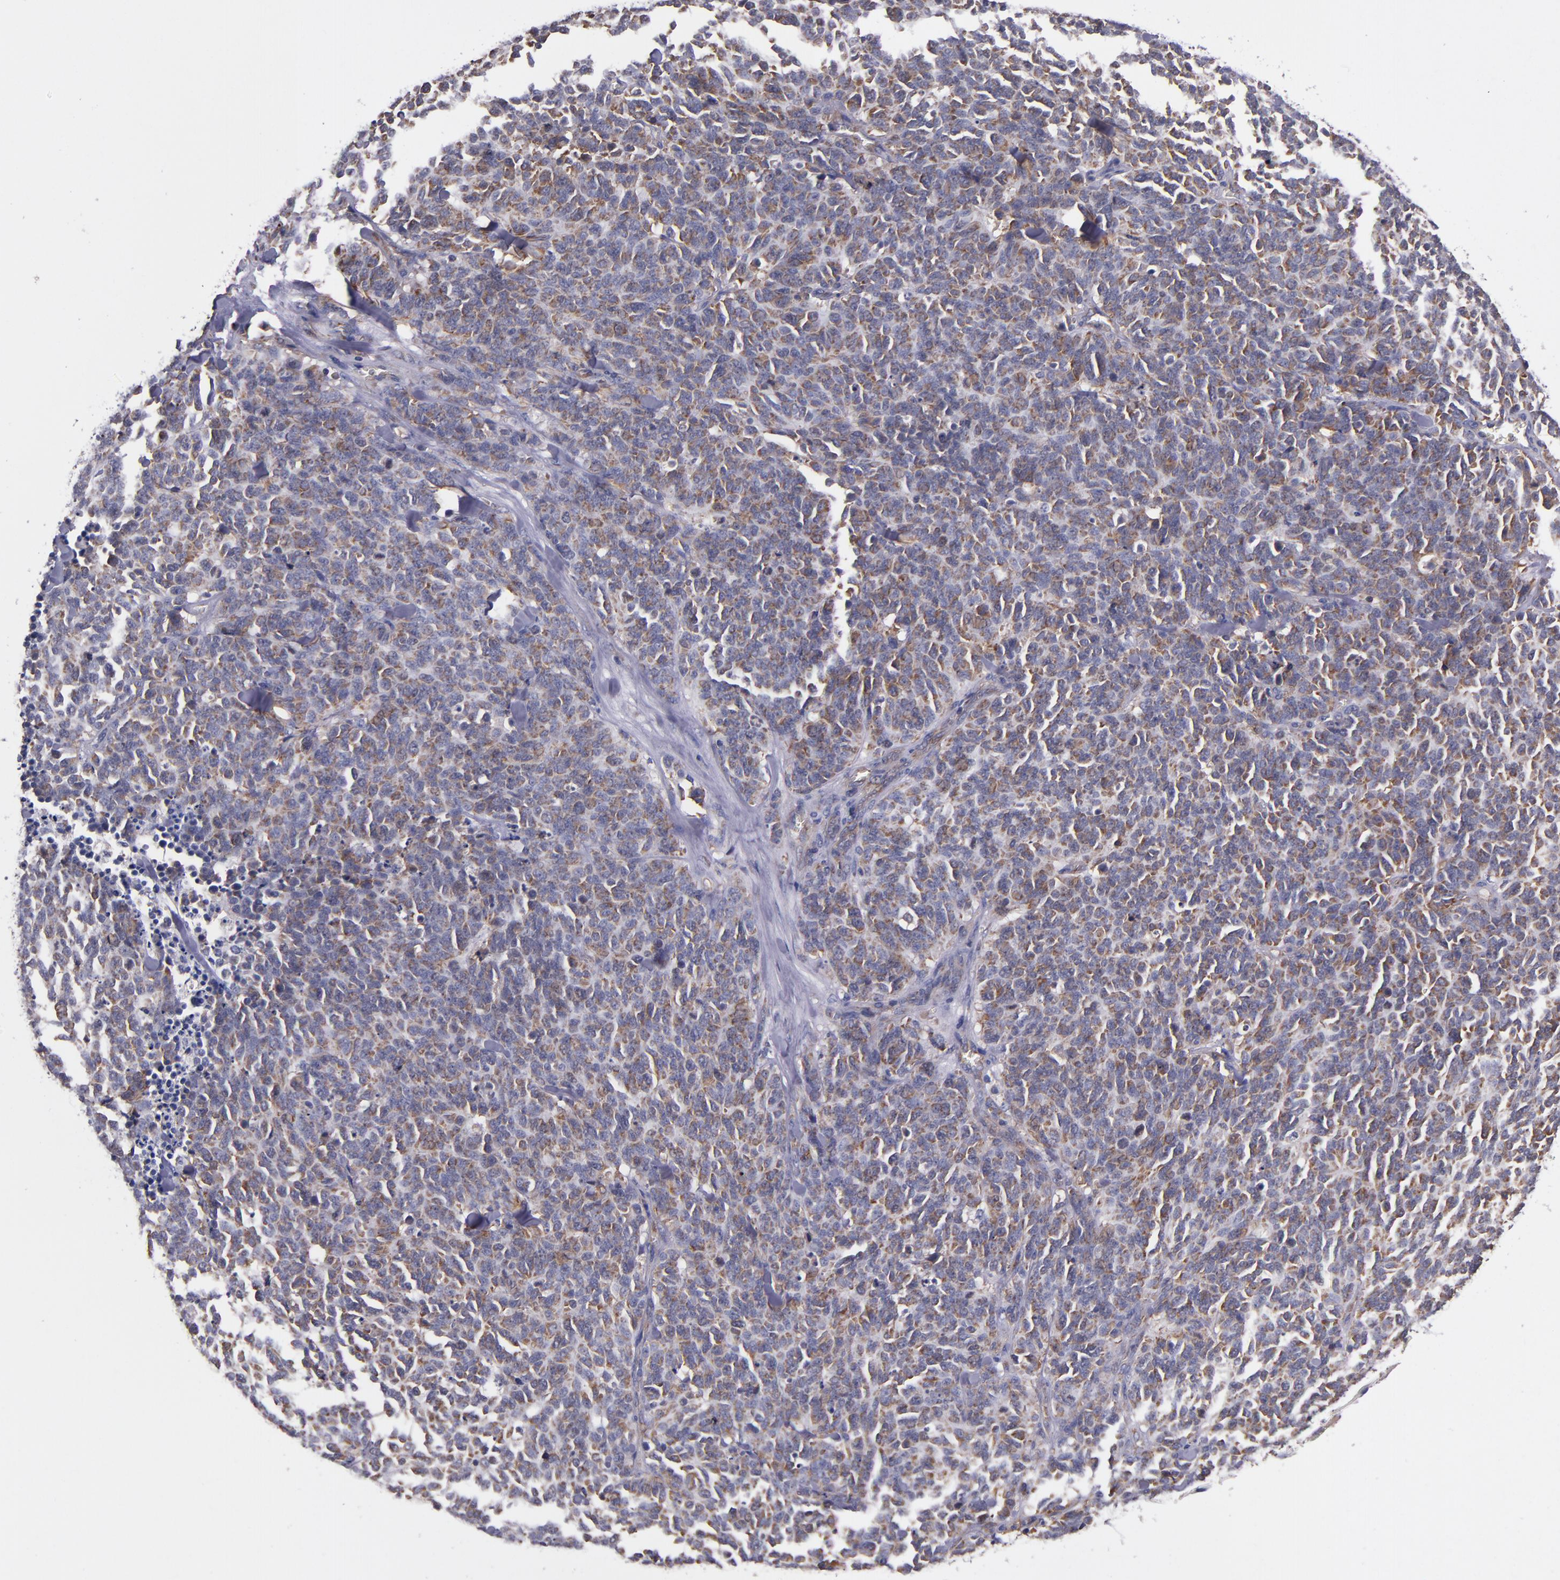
{"staining": {"intensity": "moderate", "quantity": ">75%", "location": "cytoplasmic/membranous"}, "tissue": "lung cancer", "cell_type": "Tumor cells", "image_type": "cancer", "snomed": [{"axis": "morphology", "description": "Neoplasm, malignant, NOS"}, {"axis": "topography", "description": "Lung"}], "caption": "A photomicrograph showing moderate cytoplasmic/membranous staining in about >75% of tumor cells in neoplasm (malignant) (lung), as visualized by brown immunohistochemical staining.", "gene": "EIF4ENIF1", "patient": {"sex": "female", "age": 58}}